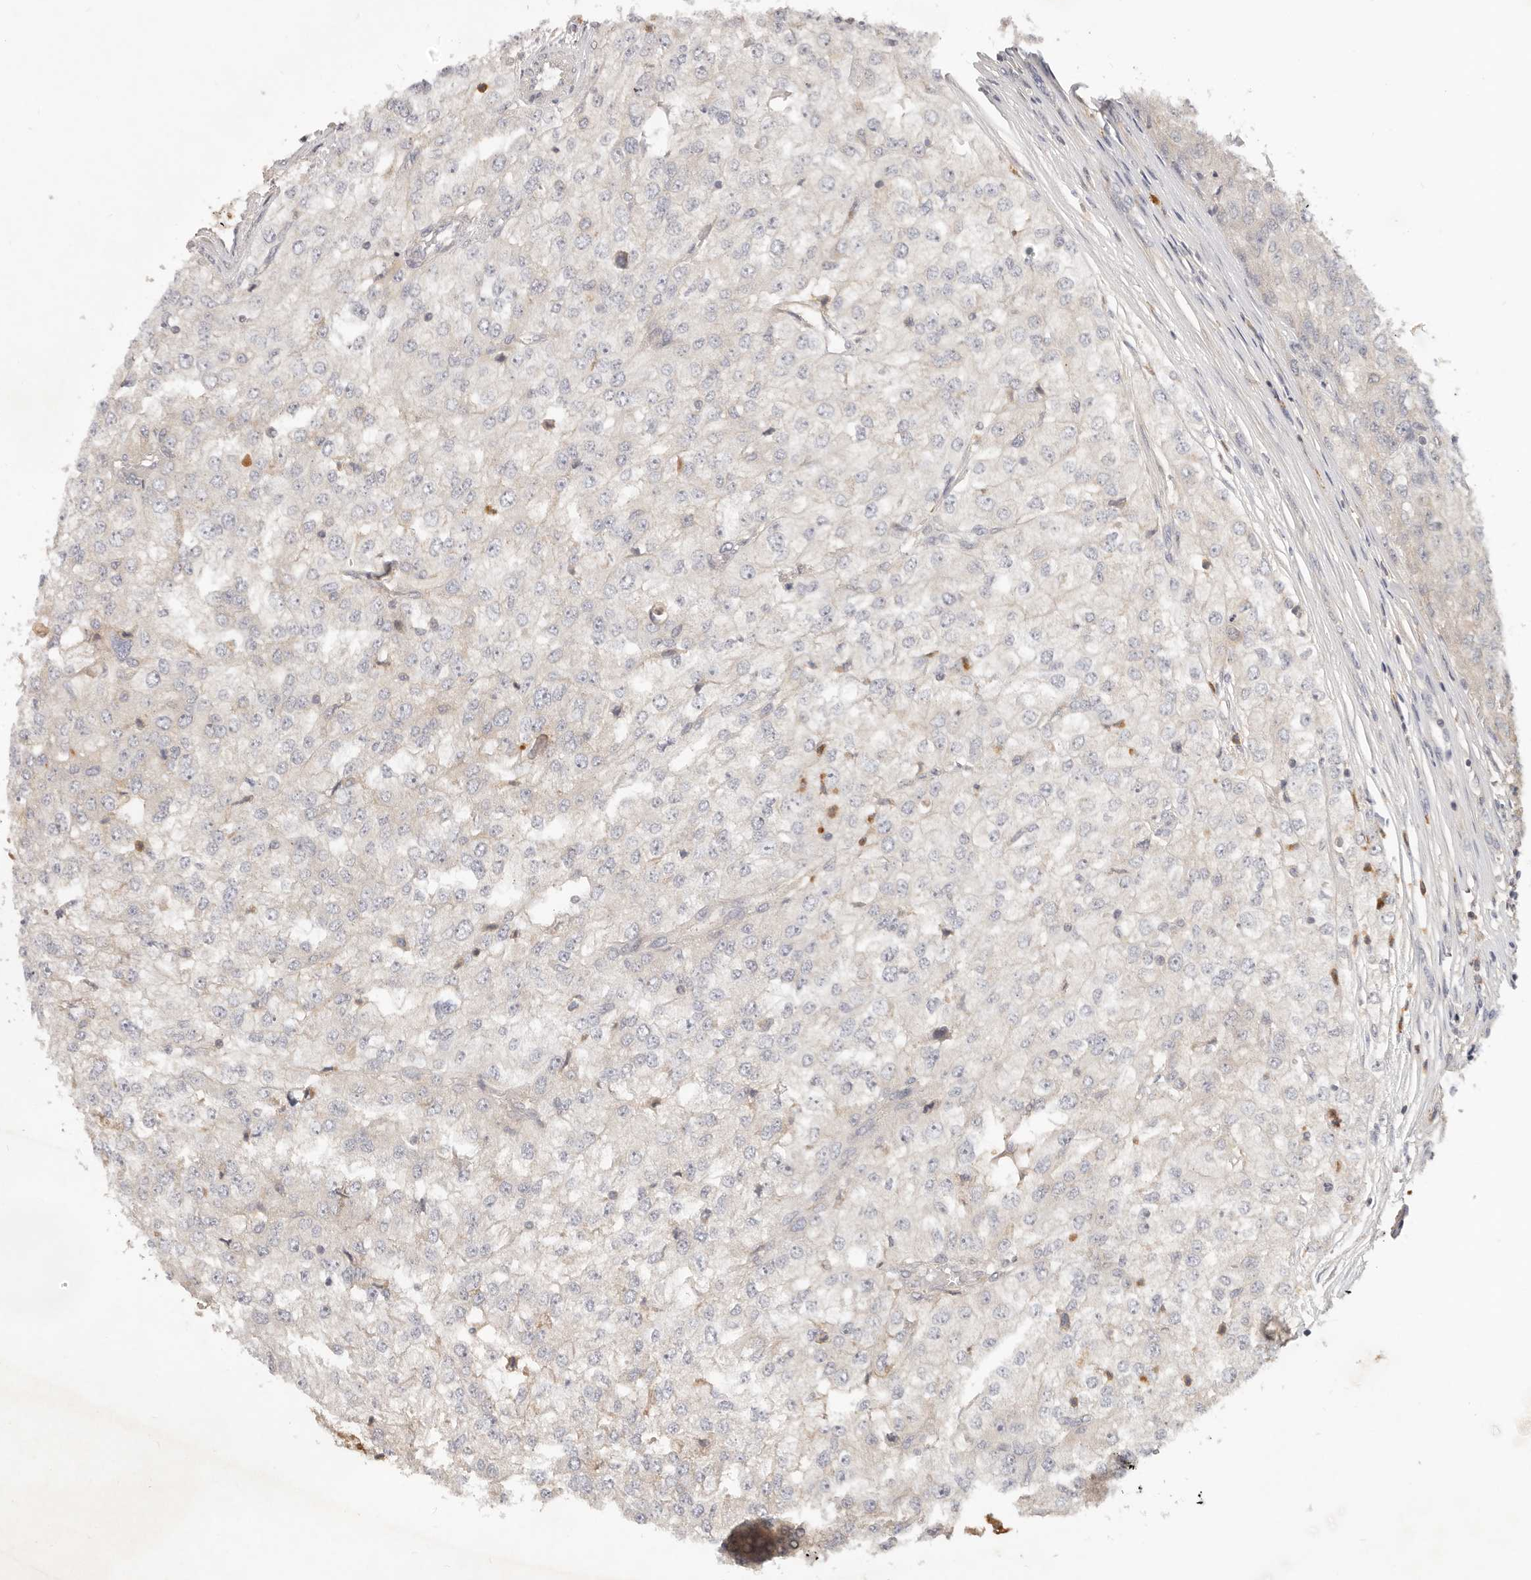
{"staining": {"intensity": "negative", "quantity": "none", "location": "none"}, "tissue": "renal cancer", "cell_type": "Tumor cells", "image_type": "cancer", "snomed": [{"axis": "morphology", "description": "Adenocarcinoma, NOS"}, {"axis": "topography", "description": "Kidney"}], "caption": "High magnification brightfield microscopy of renal adenocarcinoma stained with DAB (3,3'-diaminobenzidine) (brown) and counterstained with hematoxylin (blue): tumor cells show no significant staining.", "gene": "USP49", "patient": {"sex": "female", "age": 54}}